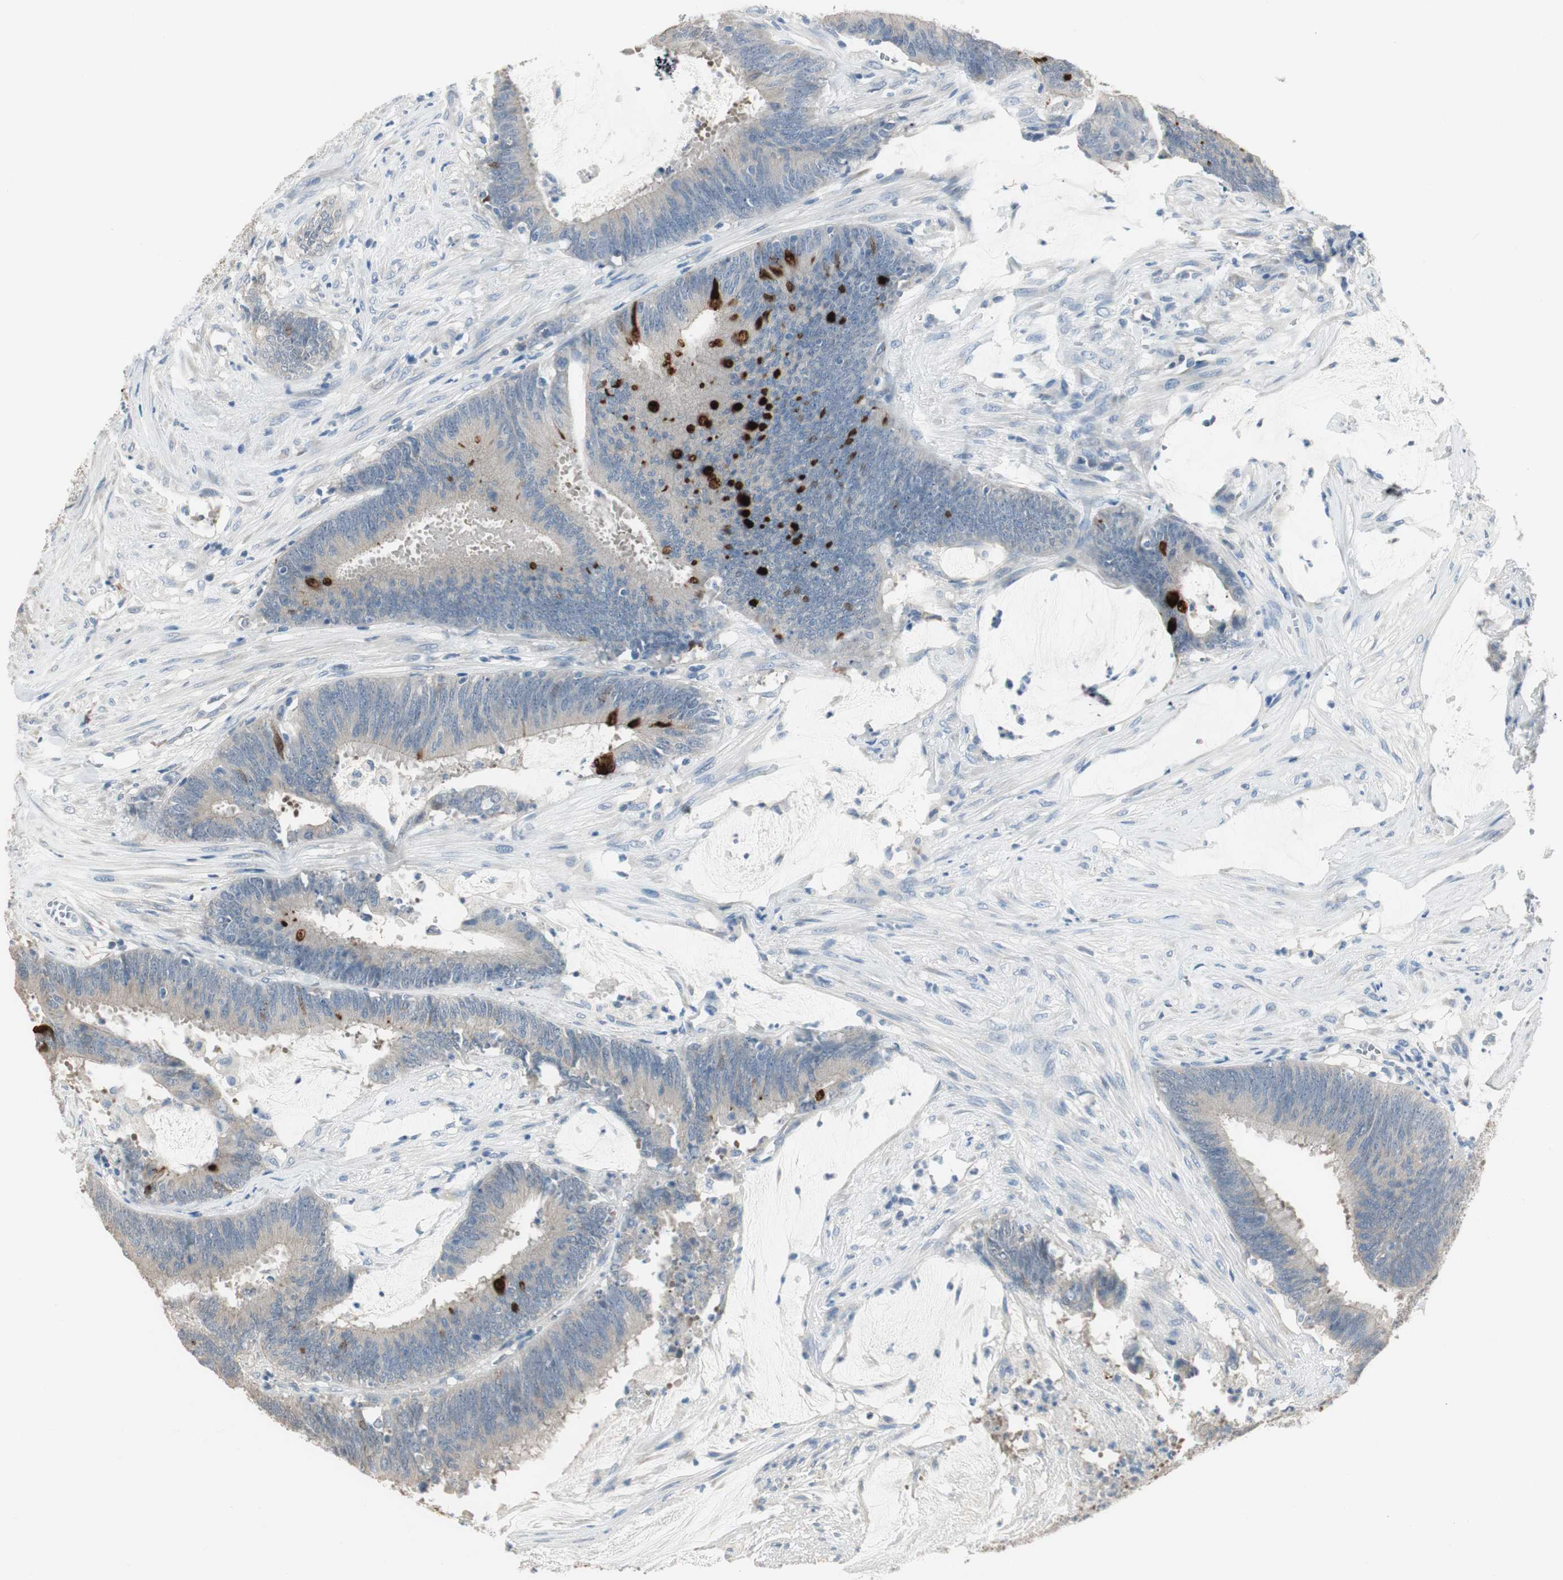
{"staining": {"intensity": "strong", "quantity": "<25%", "location": "cytoplasmic/membranous"}, "tissue": "colorectal cancer", "cell_type": "Tumor cells", "image_type": "cancer", "snomed": [{"axis": "morphology", "description": "Adenocarcinoma, NOS"}, {"axis": "topography", "description": "Rectum"}], "caption": "Protein expression analysis of adenocarcinoma (colorectal) shows strong cytoplasmic/membranous staining in about <25% of tumor cells. (brown staining indicates protein expression, while blue staining denotes nuclei).", "gene": "SPINK4", "patient": {"sex": "female", "age": 66}}